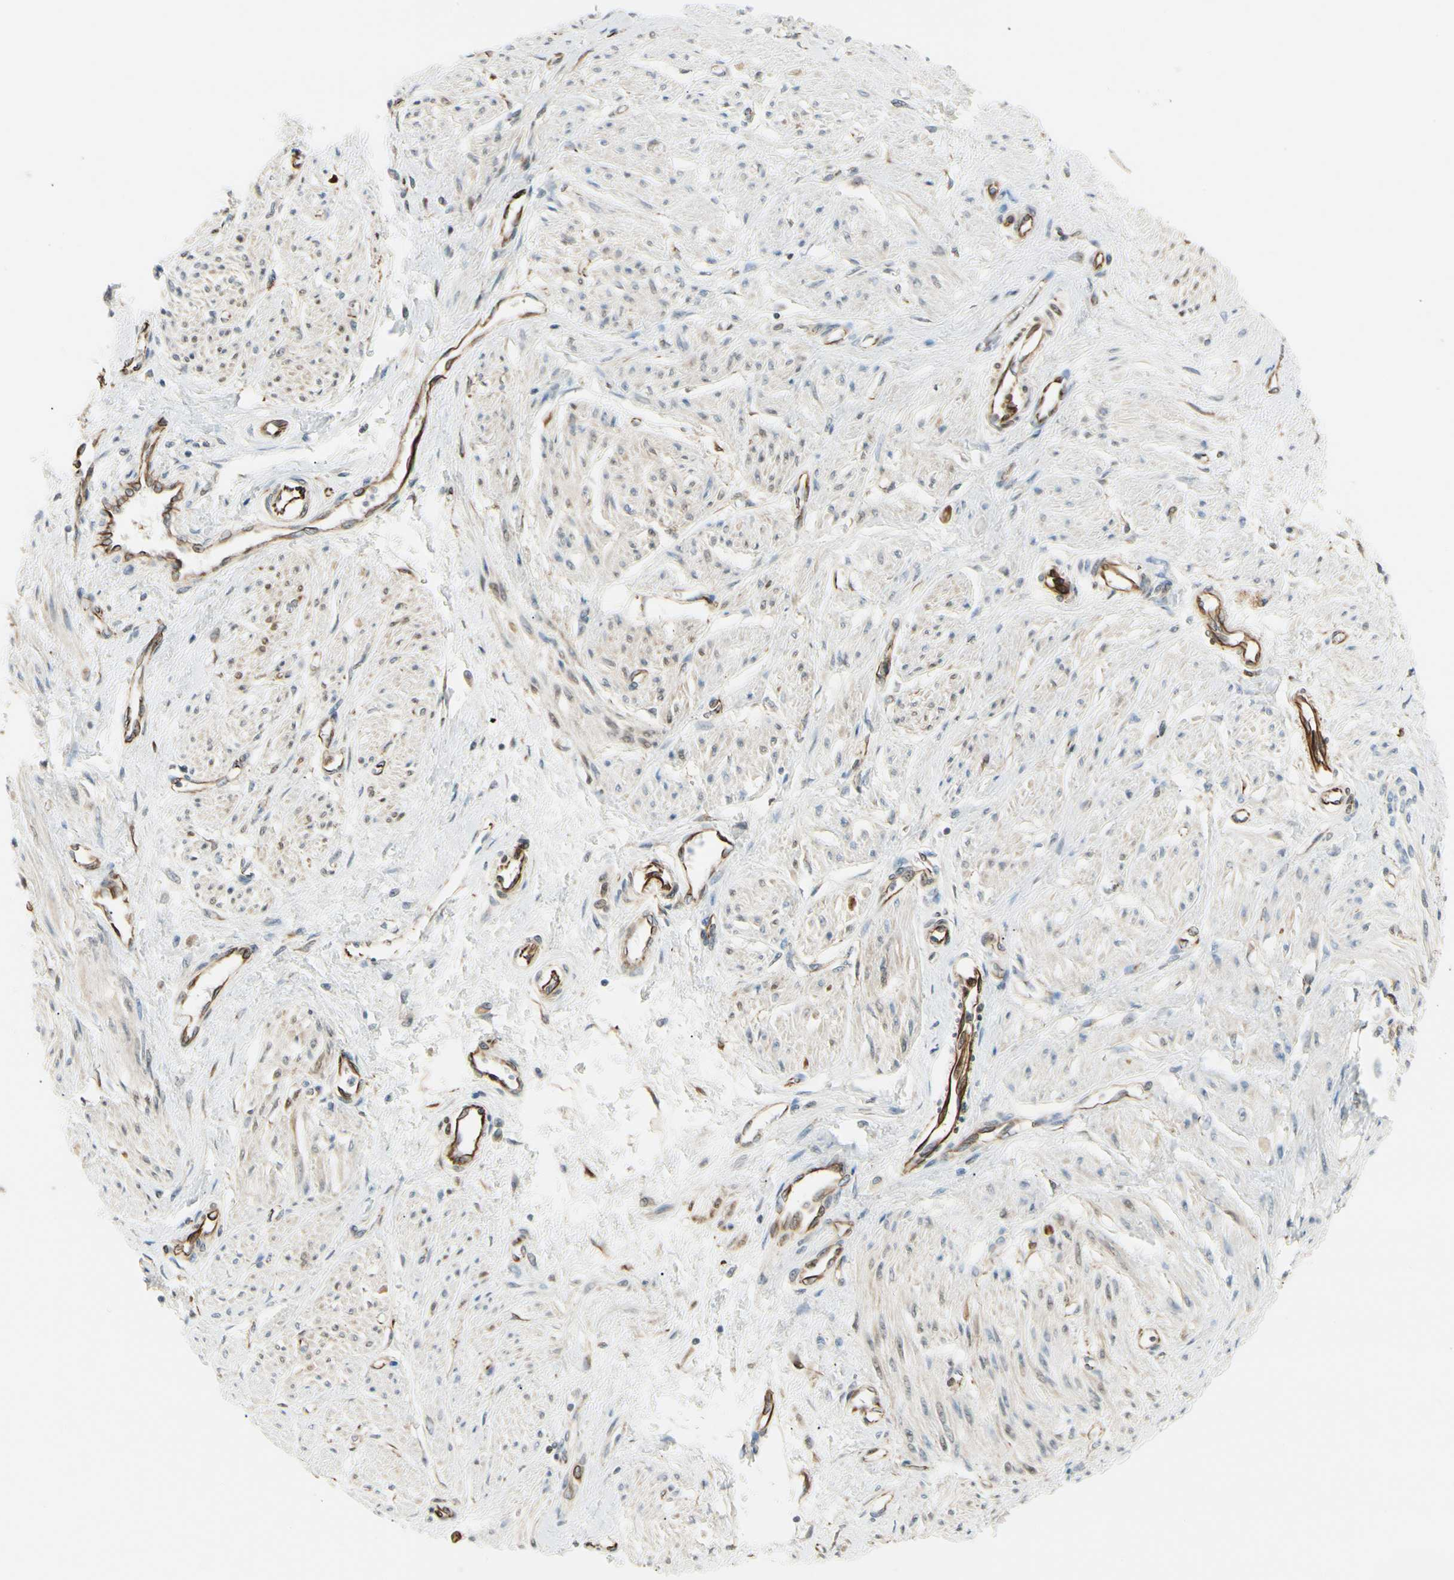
{"staining": {"intensity": "moderate", "quantity": ">75%", "location": "cytoplasmic/membranous"}, "tissue": "smooth muscle", "cell_type": "Smooth muscle cells", "image_type": "normal", "snomed": [{"axis": "morphology", "description": "Normal tissue, NOS"}, {"axis": "topography", "description": "Smooth muscle"}, {"axis": "topography", "description": "Uterus"}], "caption": "Immunohistochemical staining of normal human smooth muscle demonstrates moderate cytoplasmic/membranous protein positivity in about >75% of smooth muscle cells.", "gene": "FTH1", "patient": {"sex": "female", "age": 39}}